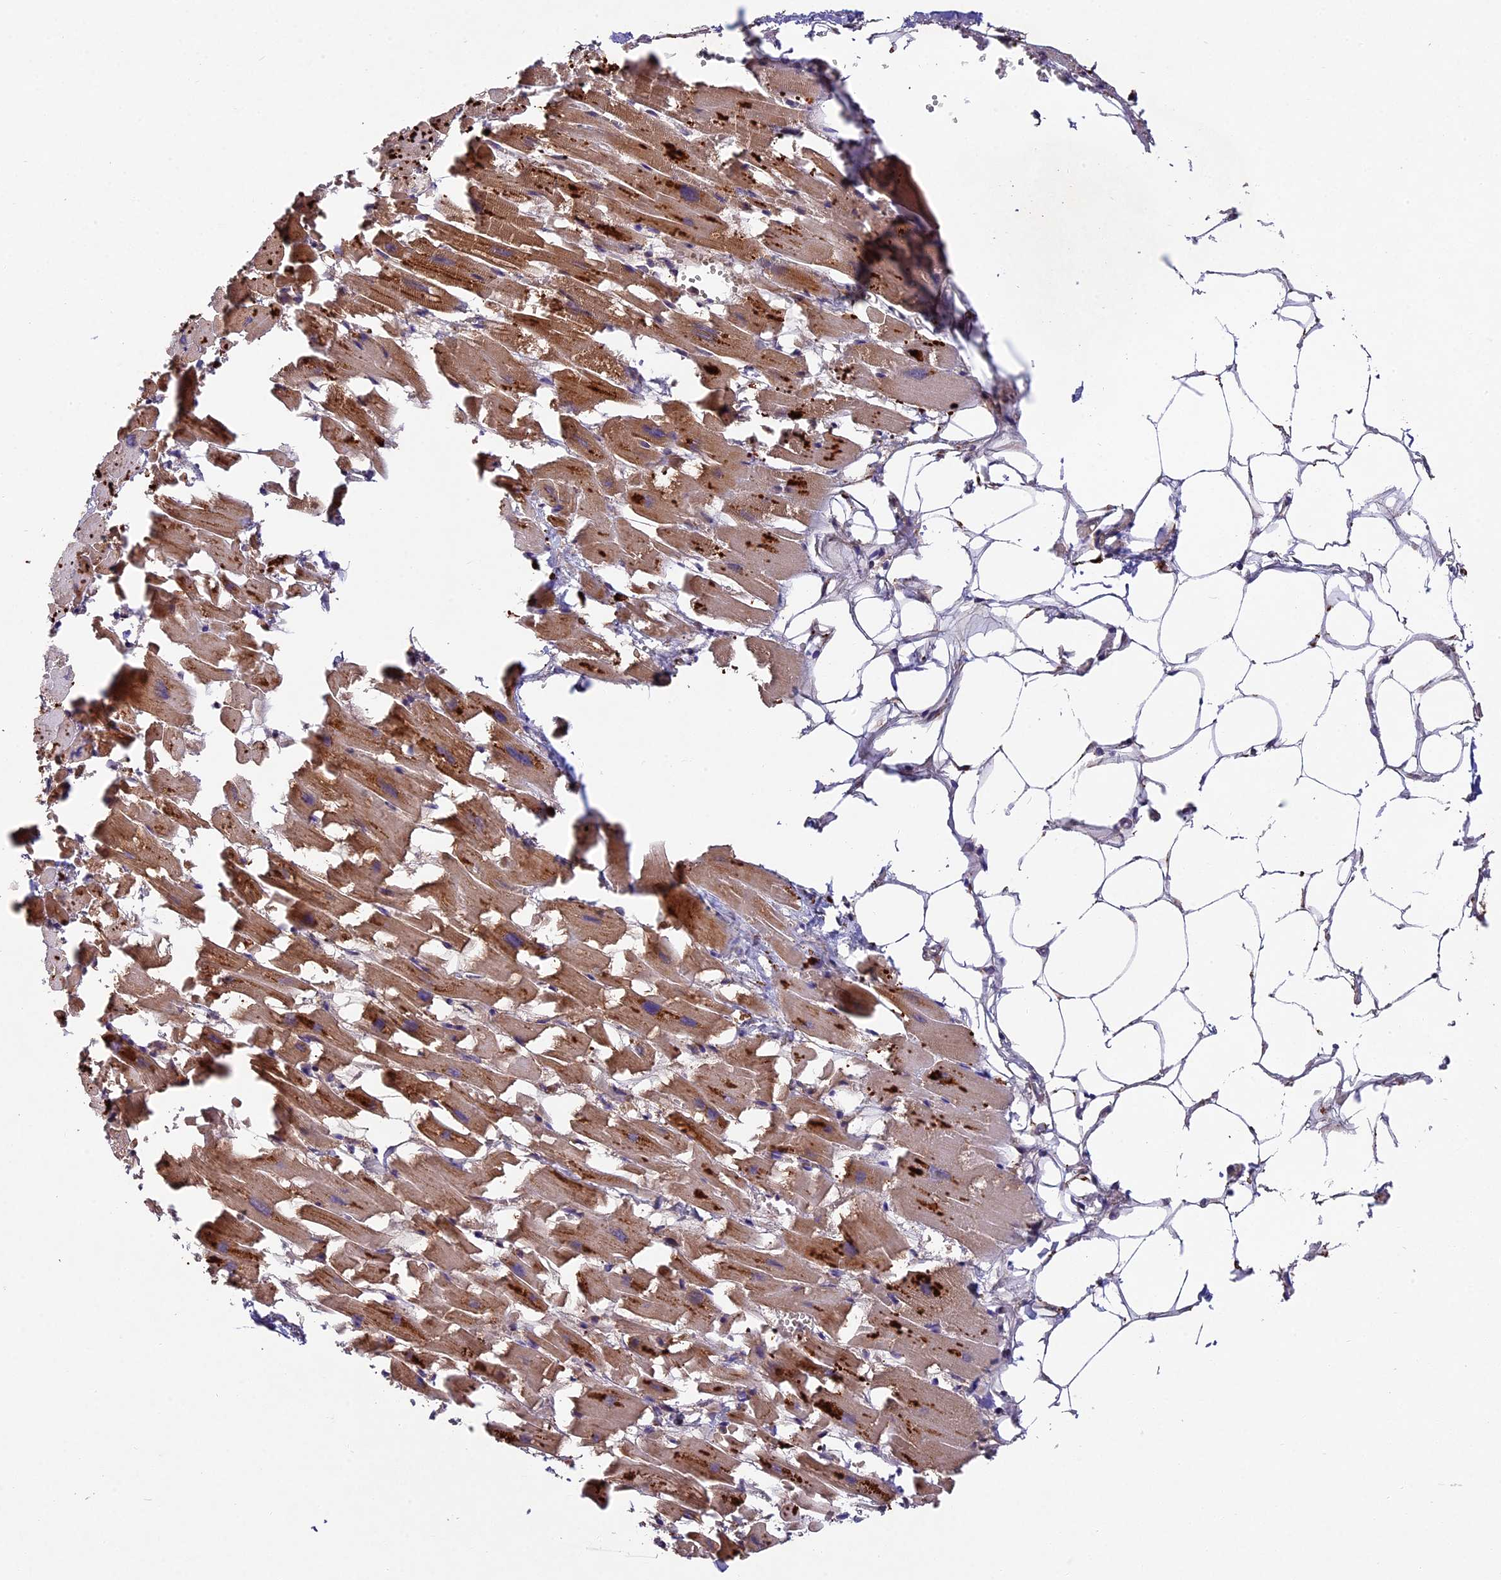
{"staining": {"intensity": "moderate", "quantity": ">75%", "location": "cytoplasmic/membranous"}, "tissue": "heart muscle", "cell_type": "Cardiomyocytes", "image_type": "normal", "snomed": [{"axis": "morphology", "description": "Normal tissue, NOS"}, {"axis": "topography", "description": "Heart"}], "caption": "Approximately >75% of cardiomyocytes in normal human heart muscle show moderate cytoplasmic/membranous protein expression as visualized by brown immunohistochemical staining.", "gene": "CHAC1", "patient": {"sex": "female", "age": 64}}